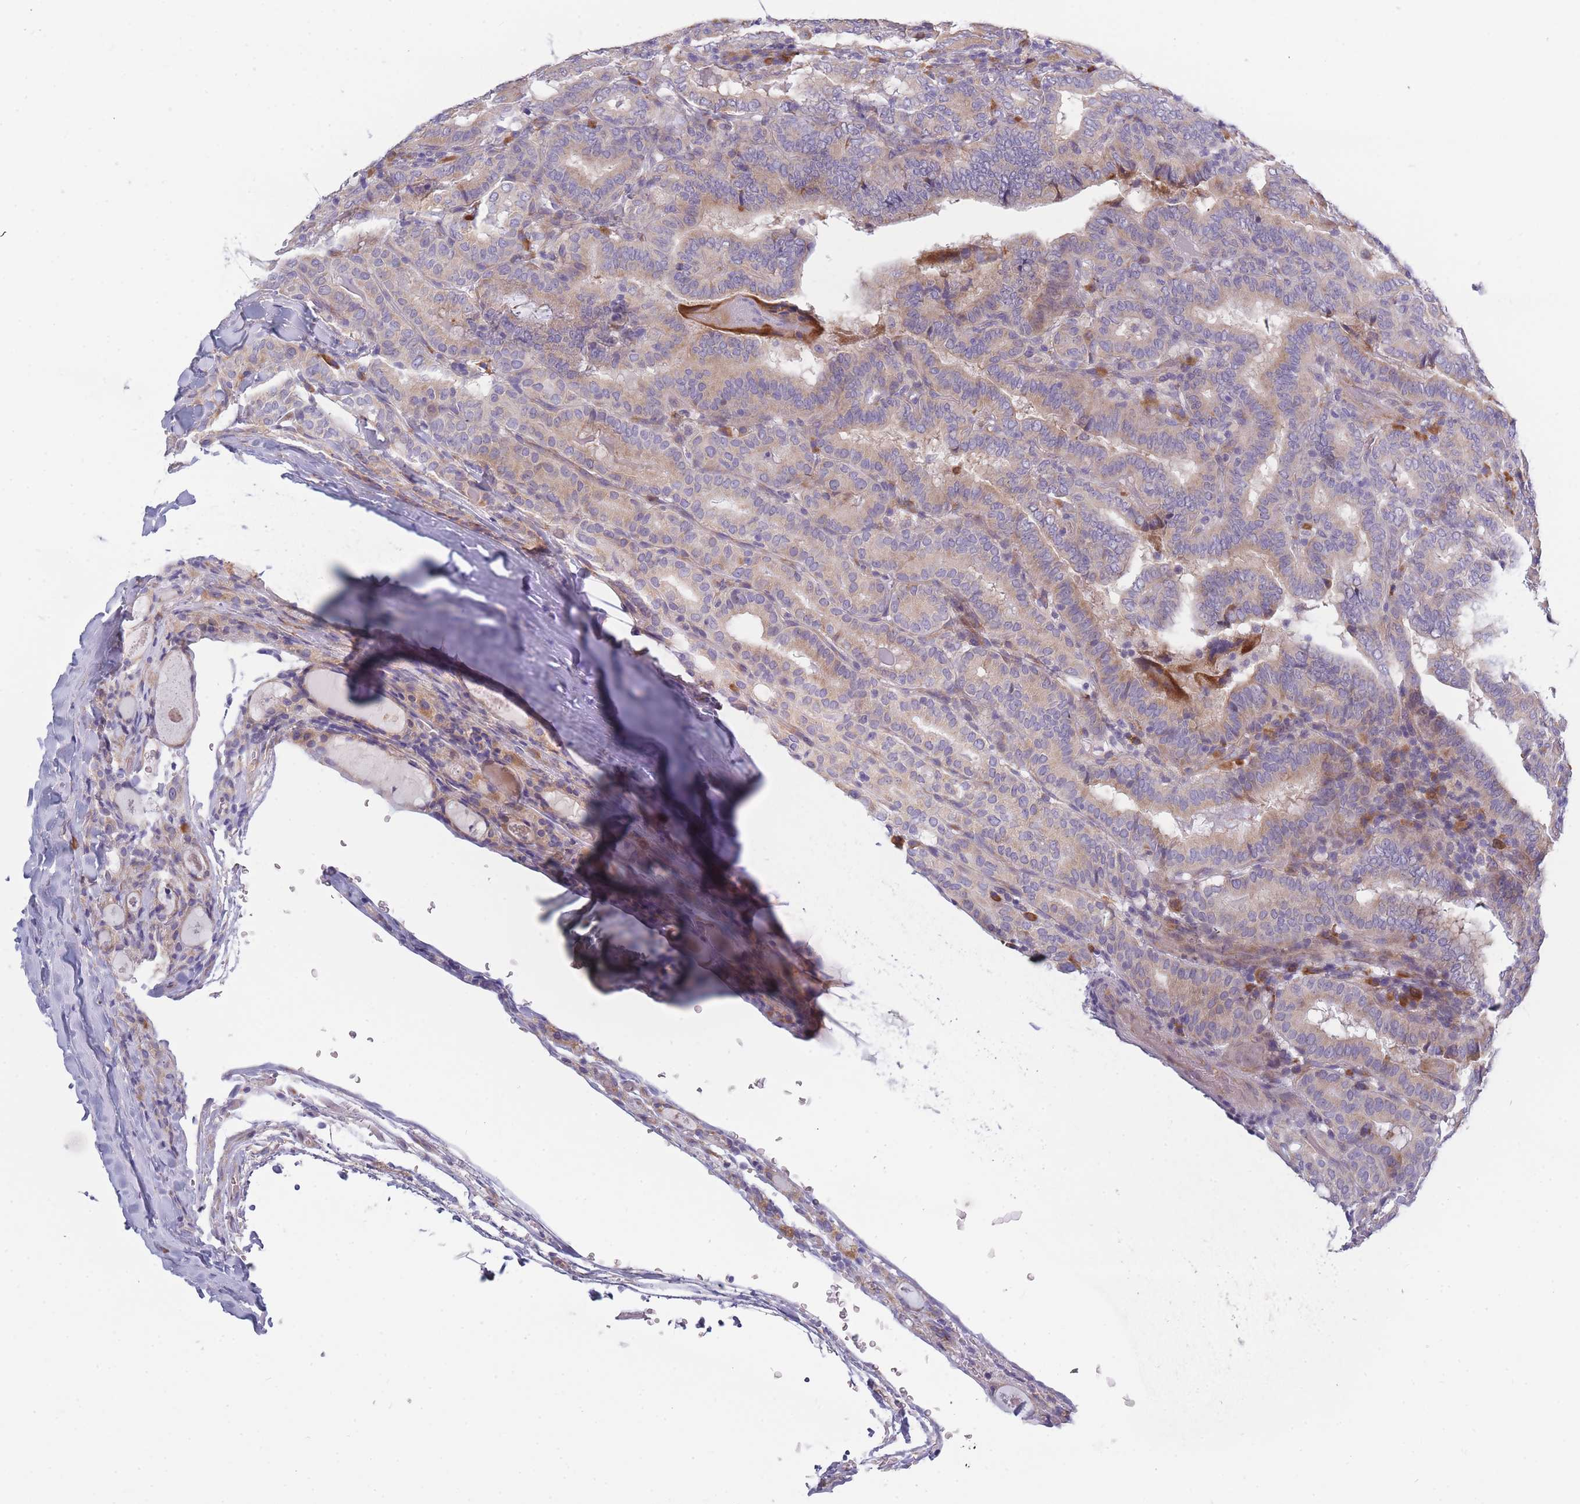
{"staining": {"intensity": "weak", "quantity": ">75%", "location": "cytoplasmic/membranous"}, "tissue": "thyroid cancer", "cell_type": "Tumor cells", "image_type": "cancer", "snomed": [{"axis": "morphology", "description": "Papillary adenocarcinoma, NOS"}, {"axis": "topography", "description": "Thyroid gland"}], "caption": "Immunohistochemistry (IHC) of thyroid cancer (papillary adenocarcinoma) exhibits low levels of weak cytoplasmic/membranous positivity in approximately >75% of tumor cells. The staining was performed using DAB to visualize the protein expression in brown, while the nuclei were stained in blue with hematoxylin (Magnification: 20x).", "gene": "NDUFAF6", "patient": {"sex": "female", "age": 72}}